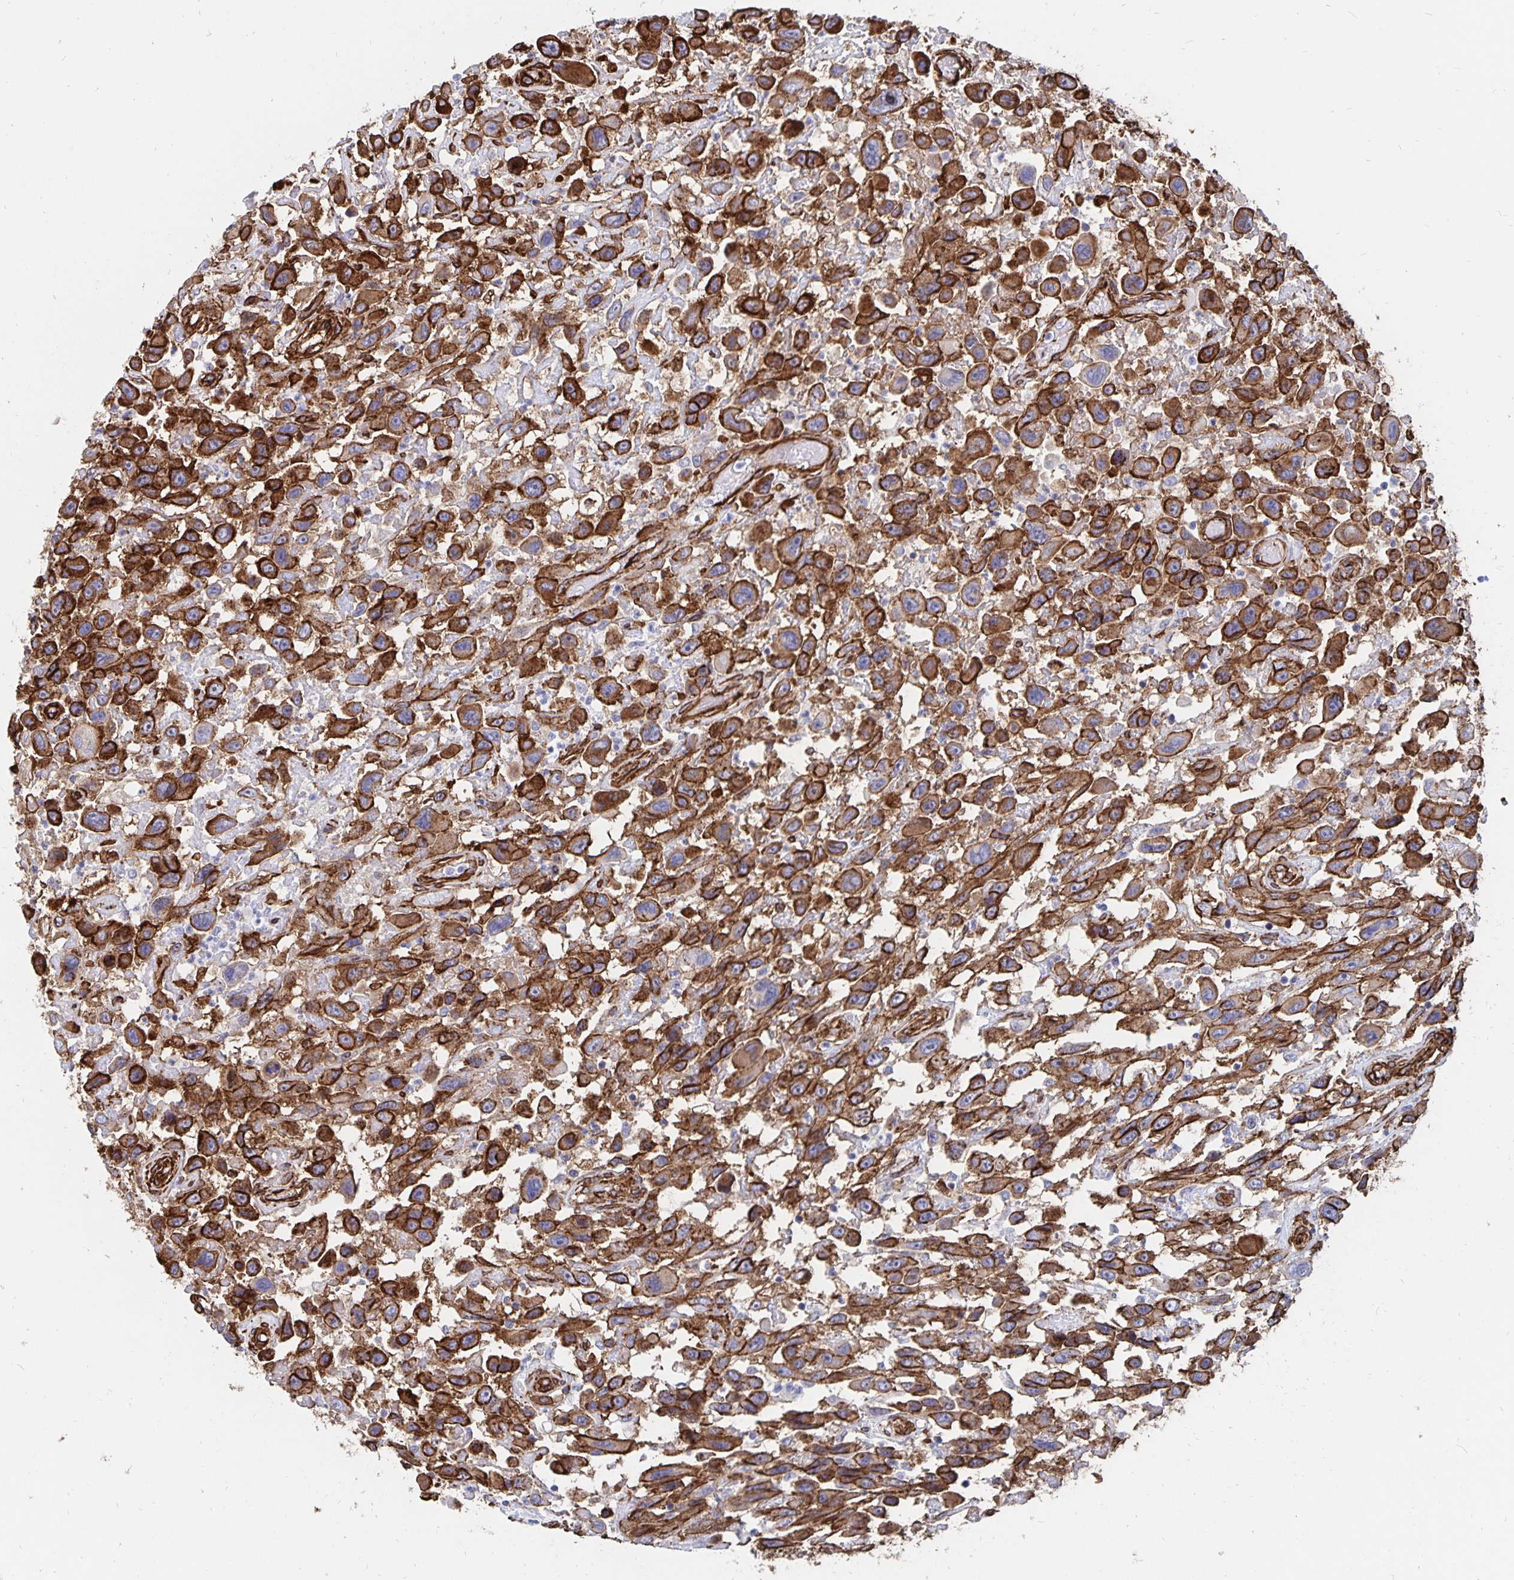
{"staining": {"intensity": "strong", "quantity": ">75%", "location": "cytoplasmic/membranous"}, "tissue": "urothelial cancer", "cell_type": "Tumor cells", "image_type": "cancer", "snomed": [{"axis": "morphology", "description": "Urothelial carcinoma, High grade"}, {"axis": "topography", "description": "Urinary bladder"}], "caption": "Immunohistochemistry (IHC) photomicrograph of urothelial carcinoma (high-grade) stained for a protein (brown), which exhibits high levels of strong cytoplasmic/membranous expression in approximately >75% of tumor cells.", "gene": "DCHS2", "patient": {"sex": "male", "age": 53}}